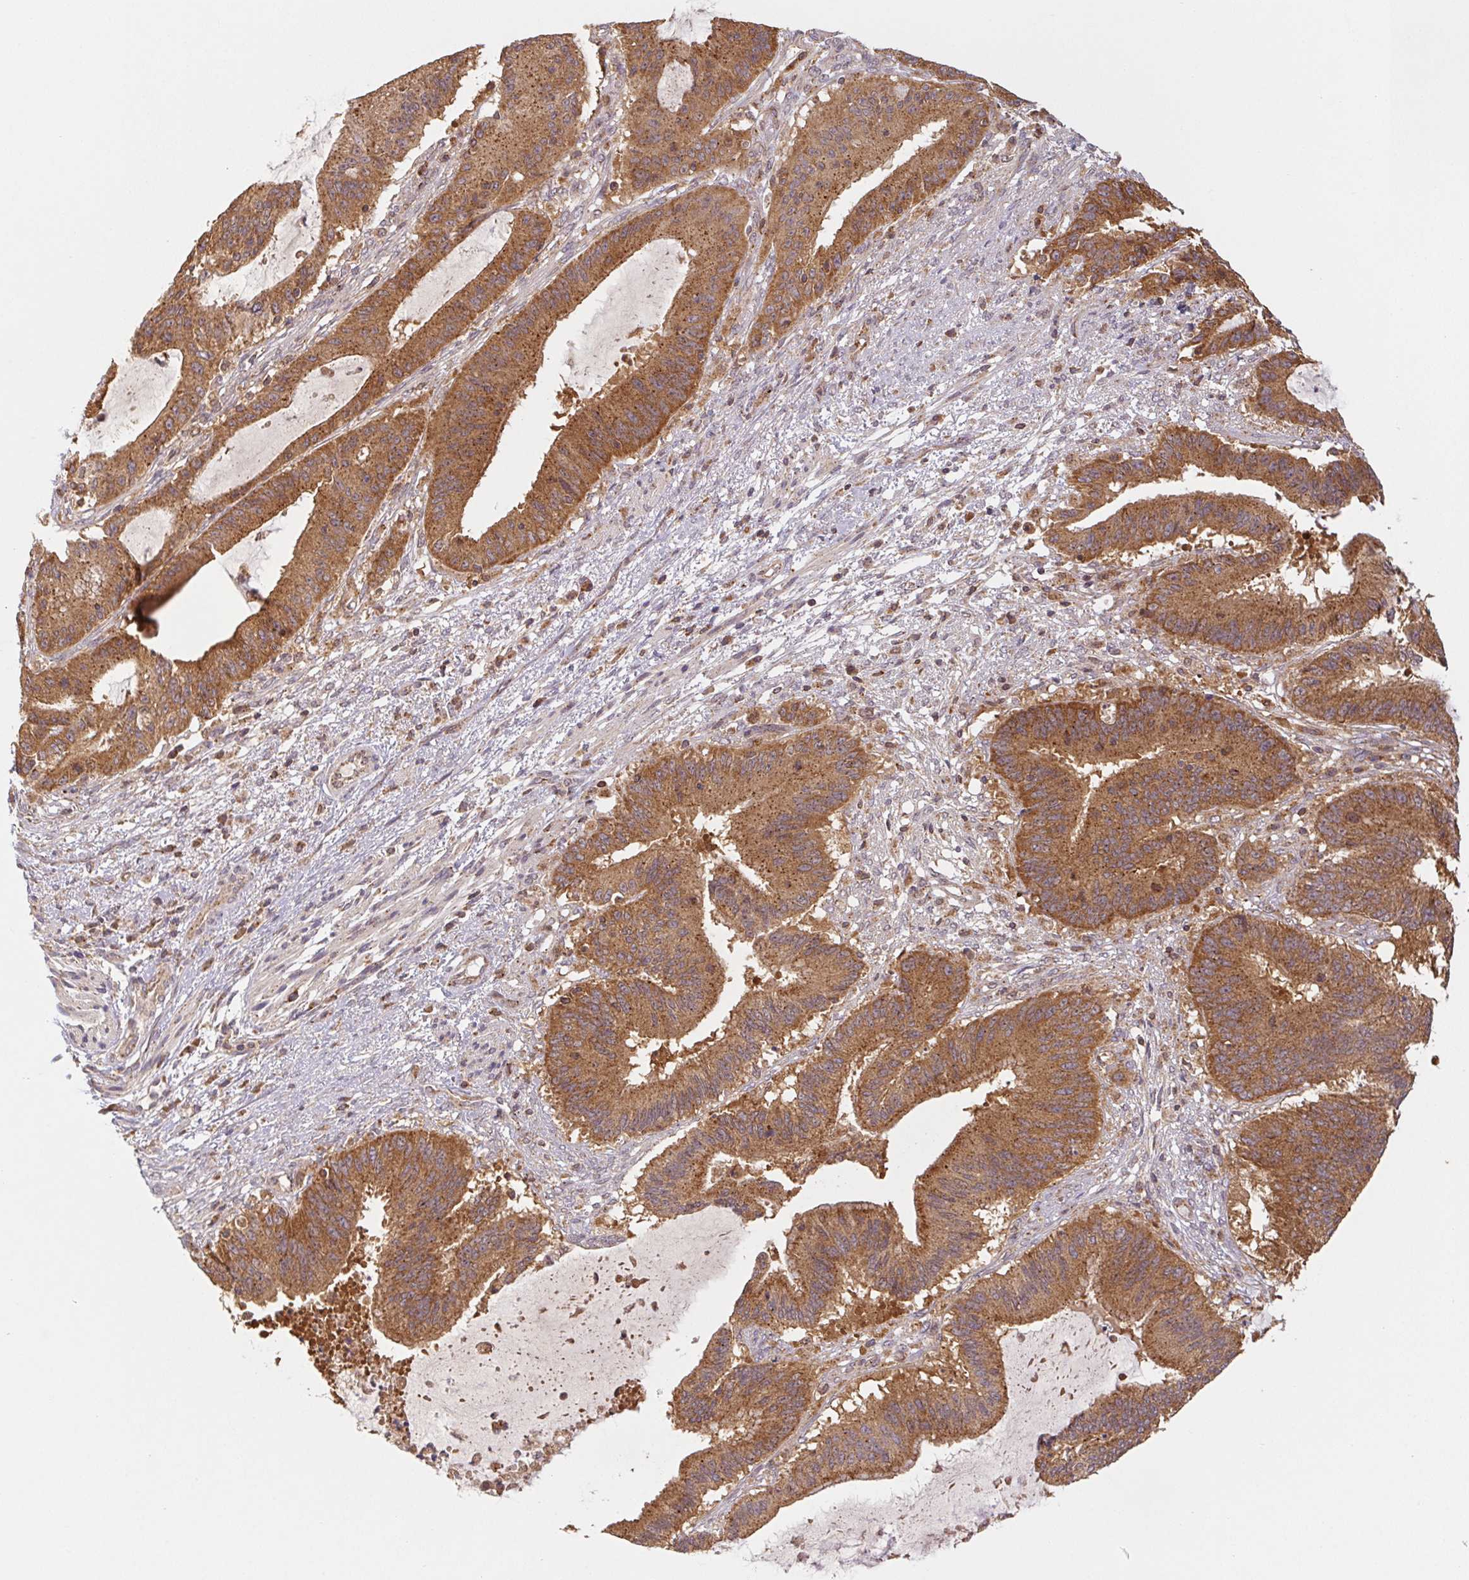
{"staining": {"intensity": "moderate", "quantity": ">75%", "location": "cytoplasmic/membranous"}, "tissue": "liver cancer", "cell_type": "Tumor cells", "image_type": "cancer", "snomed": [{"axis": "morphology", "description": "Normal tissue, NOS"}, {"axis": "morphology", "description": "Cholangiocarcinoma"}, {"axis": "topography", "description": "Liver"}, {"axis": "topography", "description": "Peripheral nerve tissue"}], "caption": "A brown stain labels moderate cytoplasmic/membranous expression of a protein in human liver cholangiocarcinoma tumor cells. The staining is performed using DAB brown chromogen to label protein expression. The nuclei are counter-stained blue using hematoxylin.", "gene": "MTHFD1", "patient": {"sex": "female", "age": 73}}